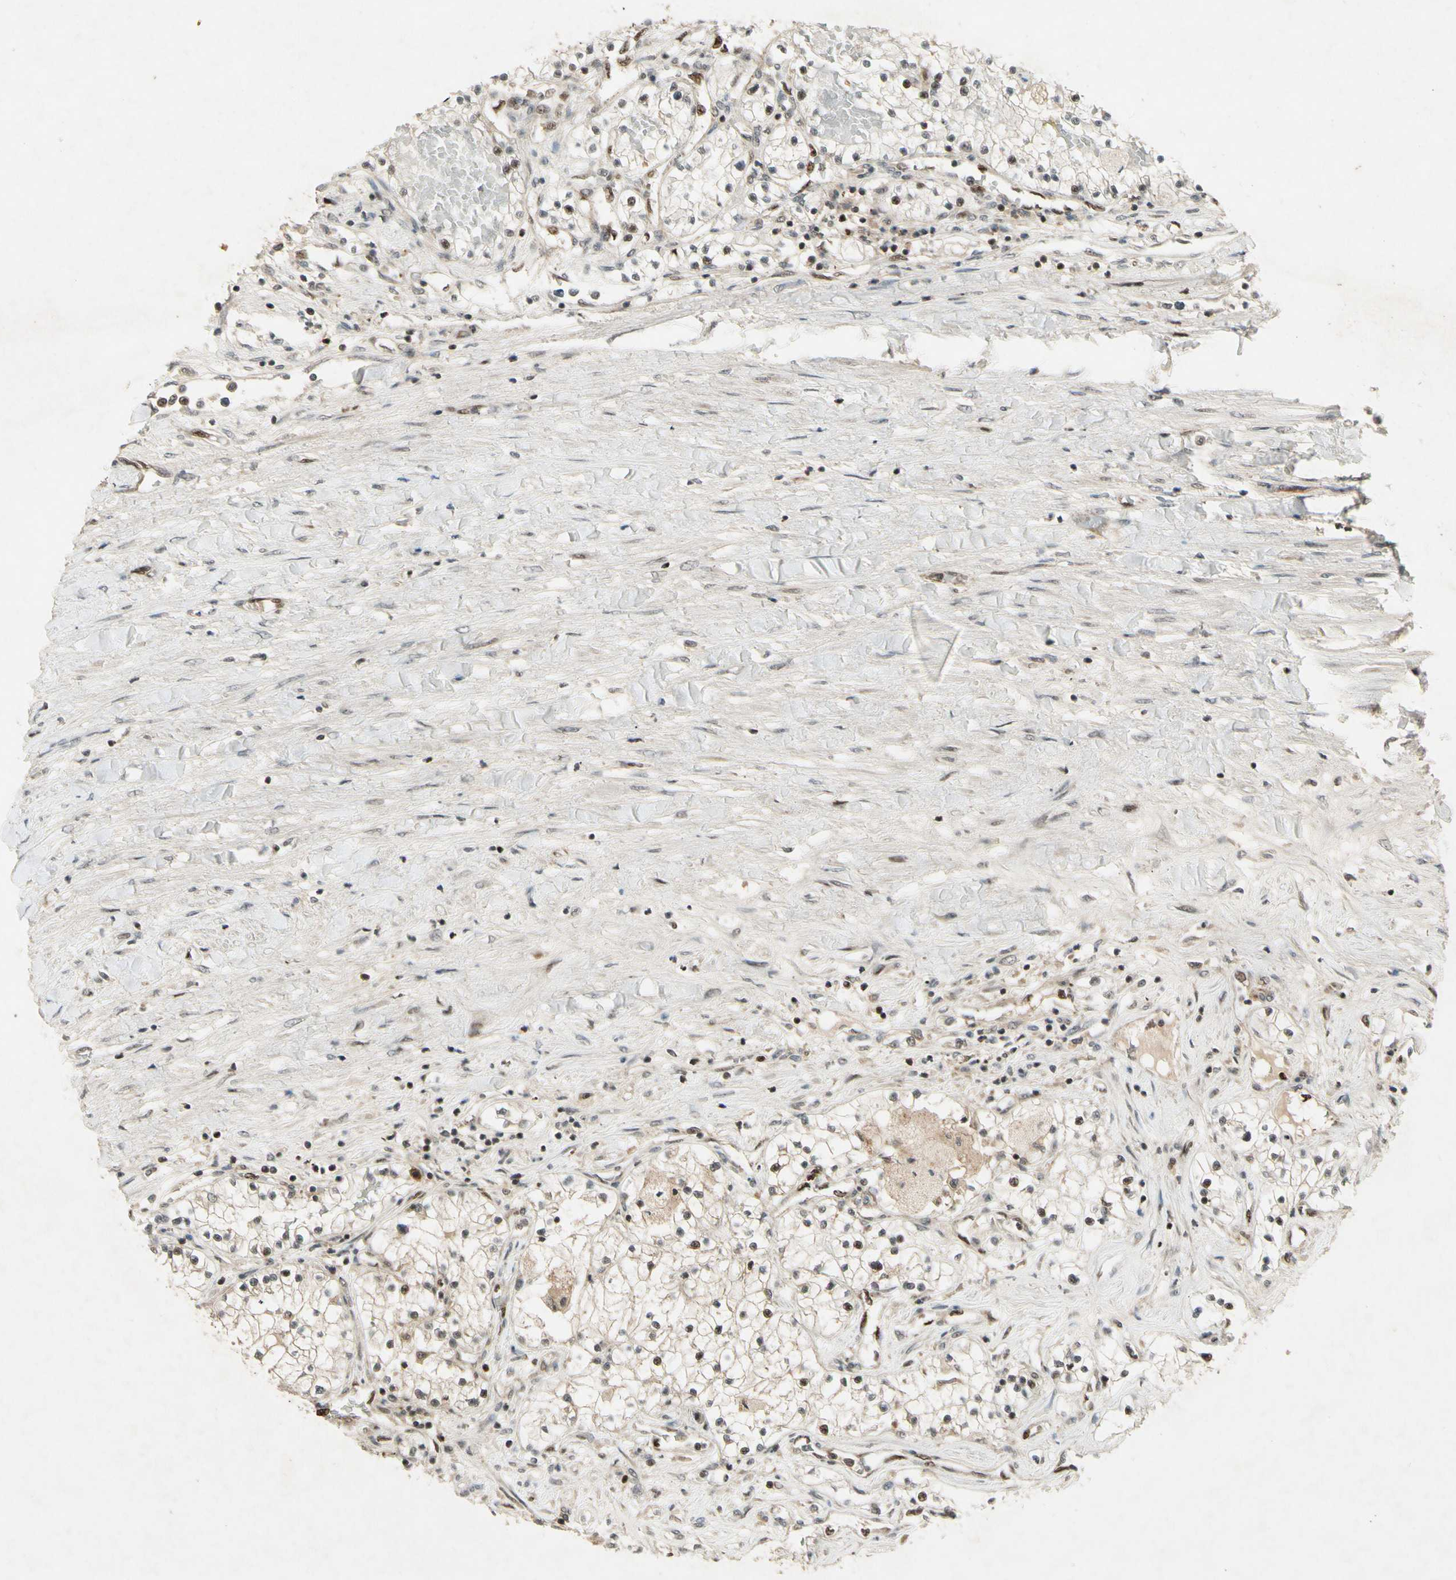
{"staining": {"intensity": "moderate", "quantity": "25%-75%", "location": "nuclear"}, "tissue": "renal cancer", "cell_type": "Tumor cells", "image_type": "cancer", "snomed": [{"axis": "morphology", "description": "Adenocarcinoma, NOS"}, {"axis": "topography", "description": "Kidney"}], "caption": "Human renal adenocarcinoma stained for a protein (brown) shows moderate nuclear positive positivity in approximately 25%-75% of tumor cells.", "gene": "CDK11A", "patient": {"sex": "male", "age": 68}}